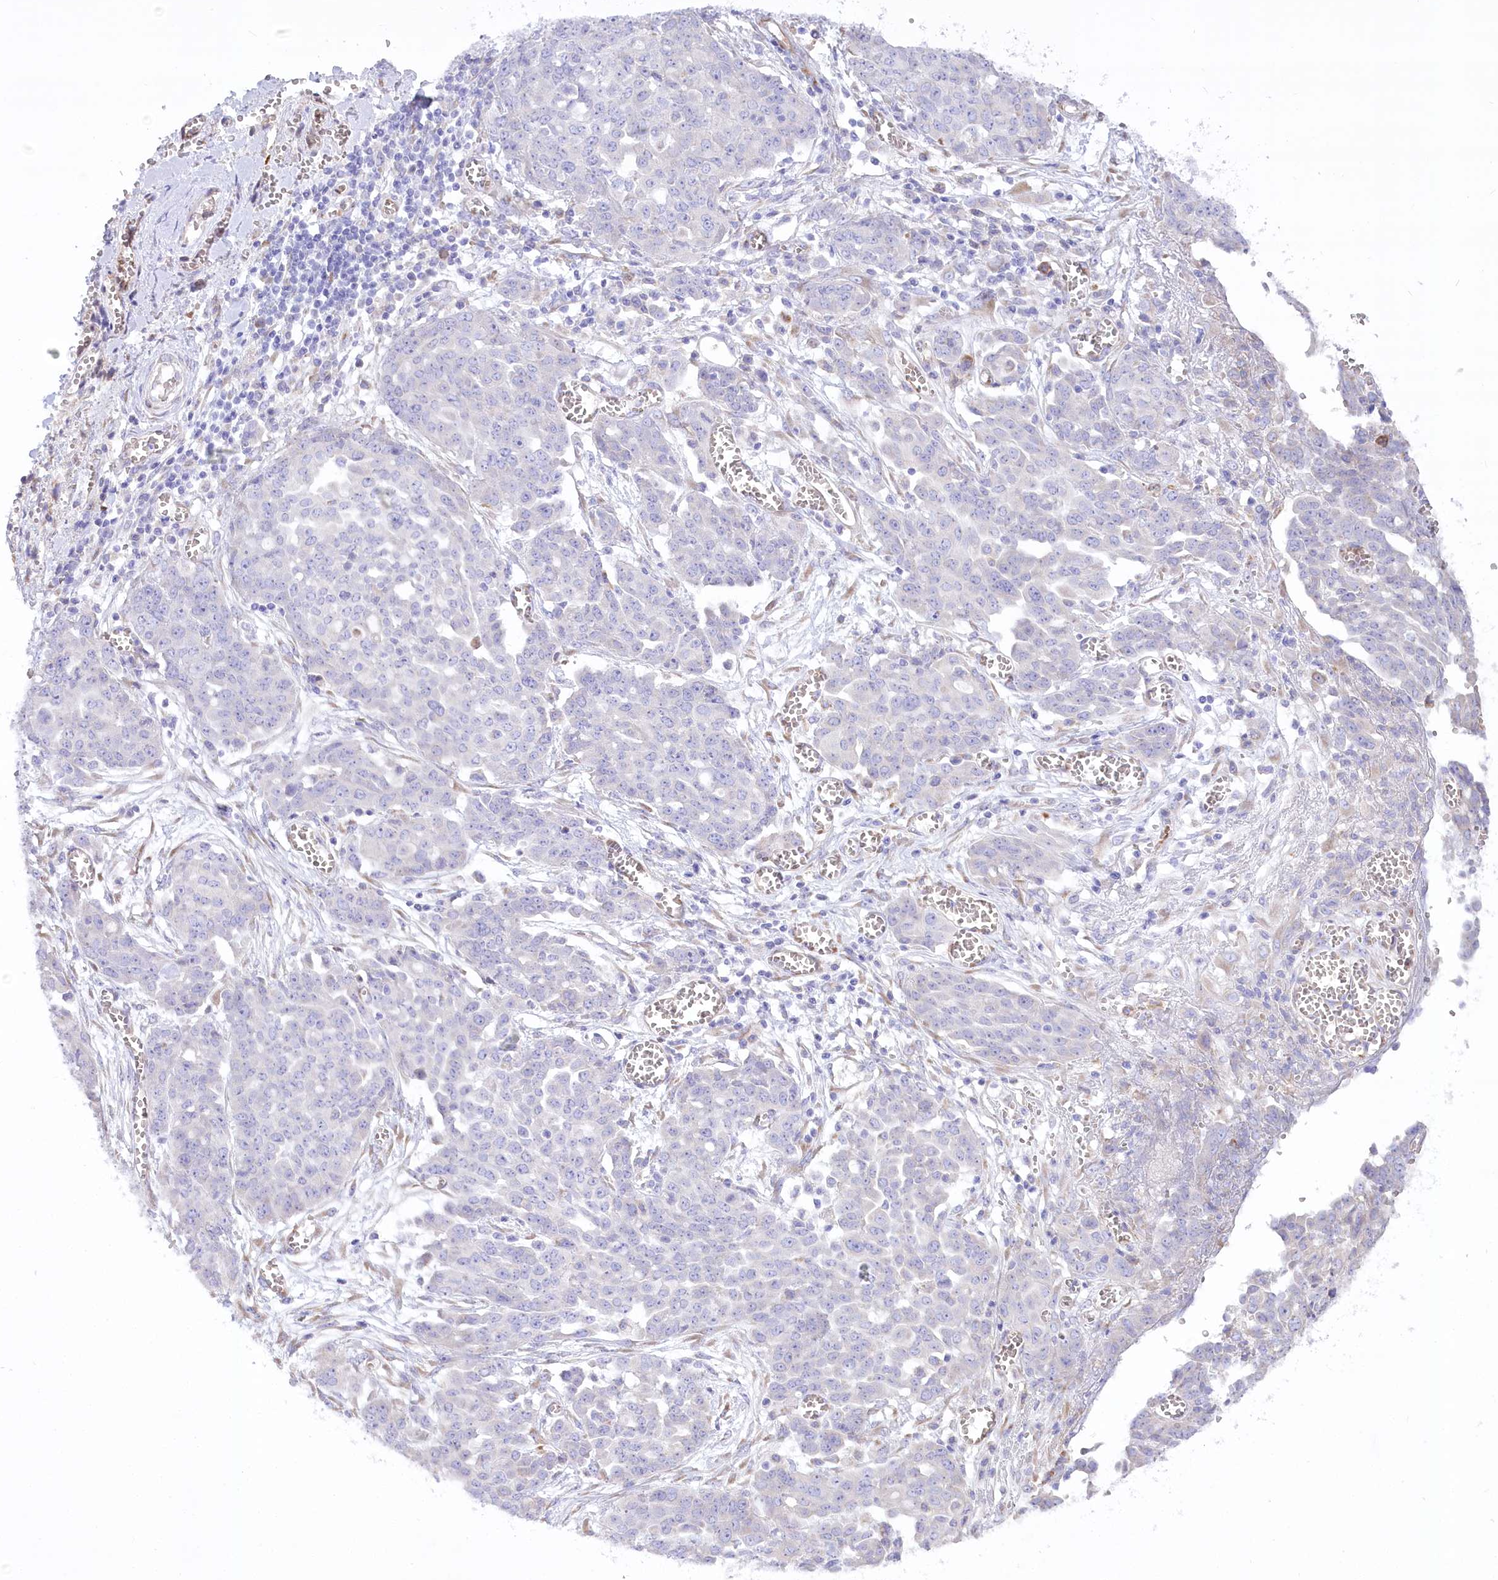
{"staining": {"intensity": "negative", "quantity": "none", "location": "none"}, "tissue": "ovarian cancer", "cell_type": "Tumor cells", "image_type": "cancer", "snomed": [{"axis": "morphology", "description": "Cystadenocarcinoma, serous, NOS"}, {"axis": "topography", "description": "Soft tissue"}, {"axis": "topography", "description": "Ovary"}], "caption": "The immunohistochemistry (IHC) micrograph has no significant positivity in tumor cells of ovarian cancer (serous cystadenocarcinoma) tissue.", "gene": "STT3B", "patient": {"sex": "female", "age": 57}}